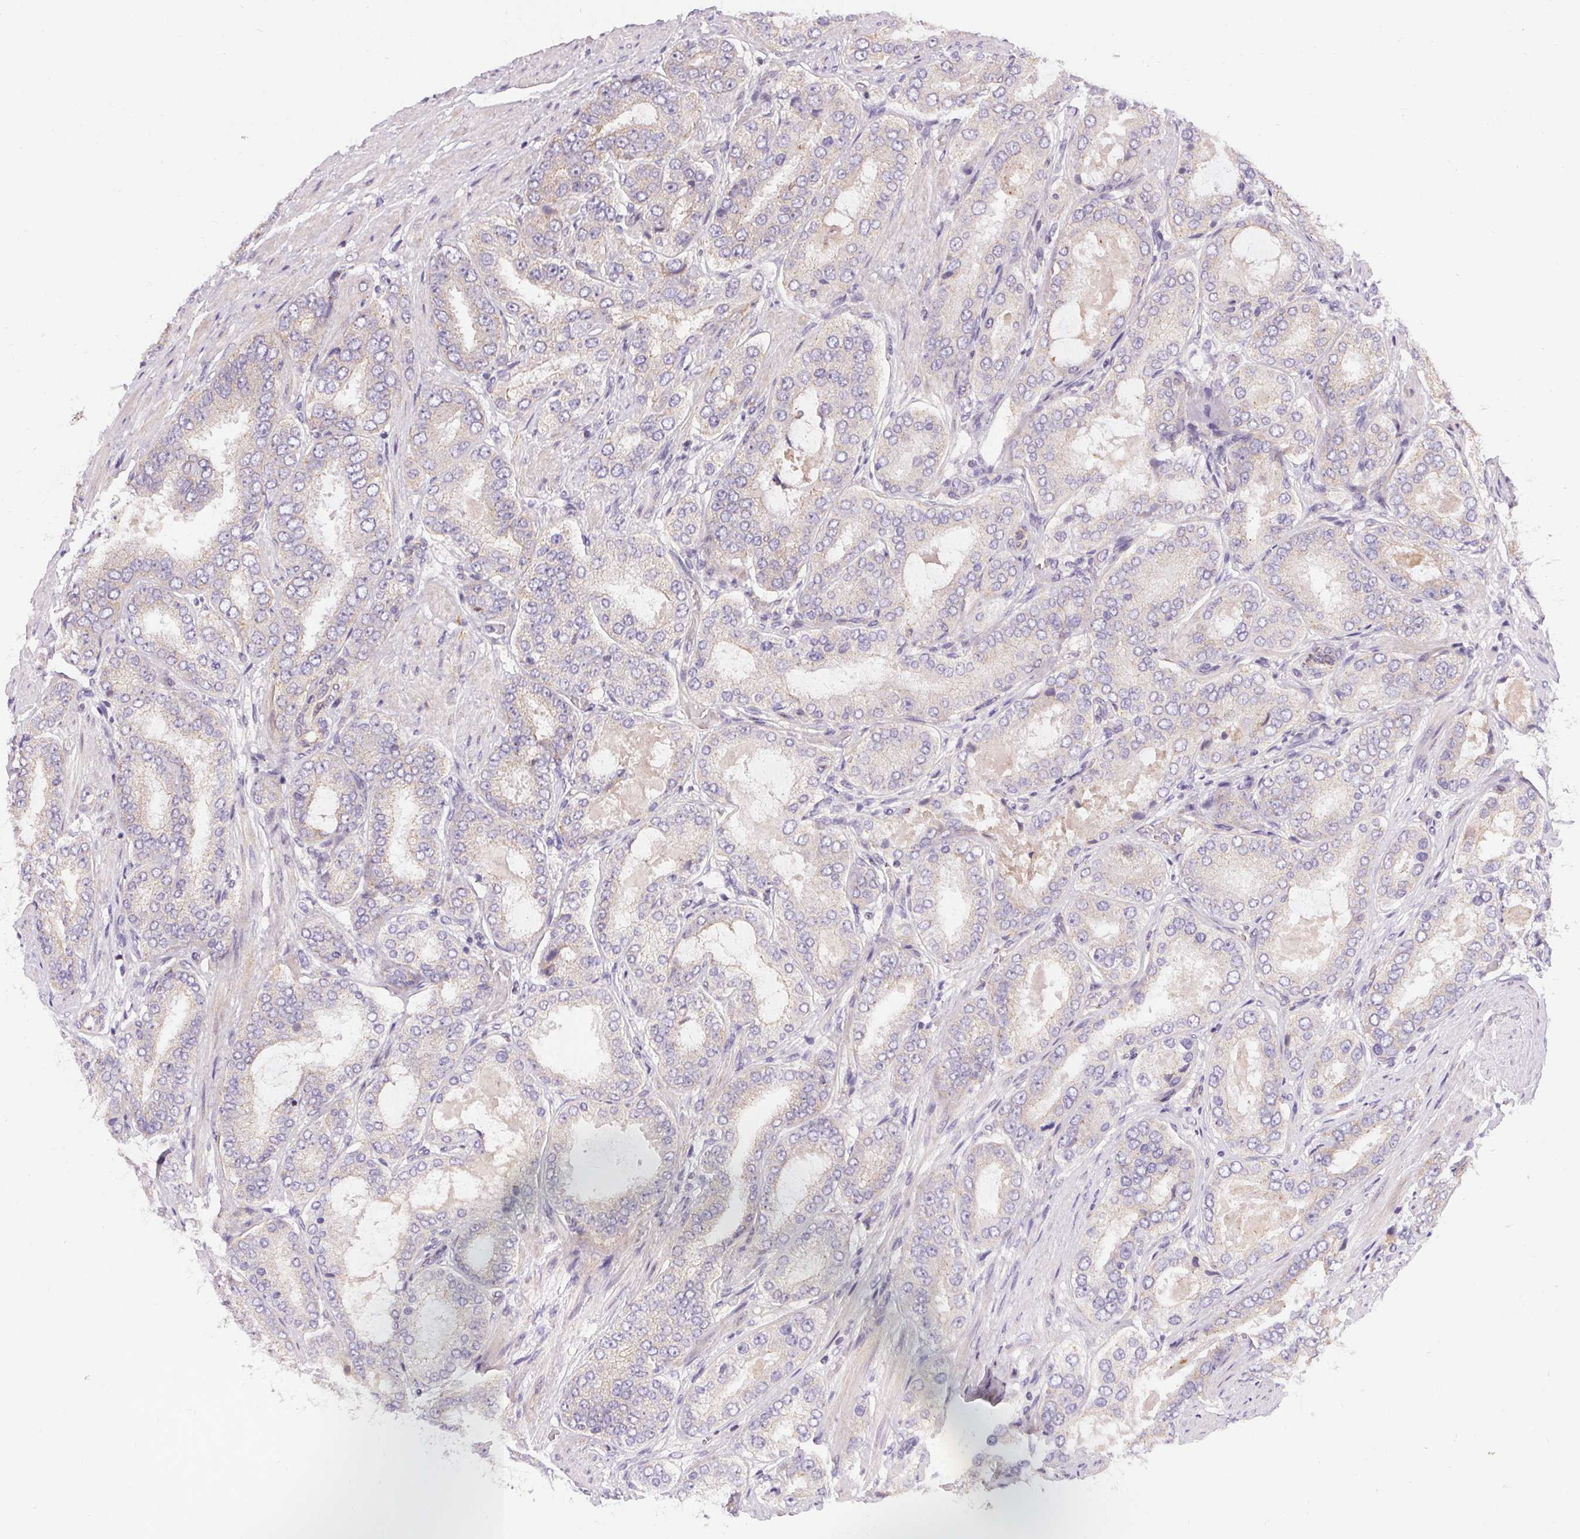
{"staining": {"intensity": "negative", "quantity": "none", "location": "none"}, "tissue": "prostate cancer", "cell_type": "Tumor cells", "image_type": "cancer", "snomed": [{"axis": "morphology", "description": "Adenocarcinoma, High grade"}, {"axis": "topography", "description": "Prostate"}], "caption": "Immunohistochemical staining of prostate high-grade adenocarcinoma shows no significant positivity in tumor cells. (DAB (3,3'-diaminobenzidine) immunohistochemistry visualized using brightfield microscopy, high magnification).", "gene": "APLP1", "patient": {"sex": "male", "age": 63}}